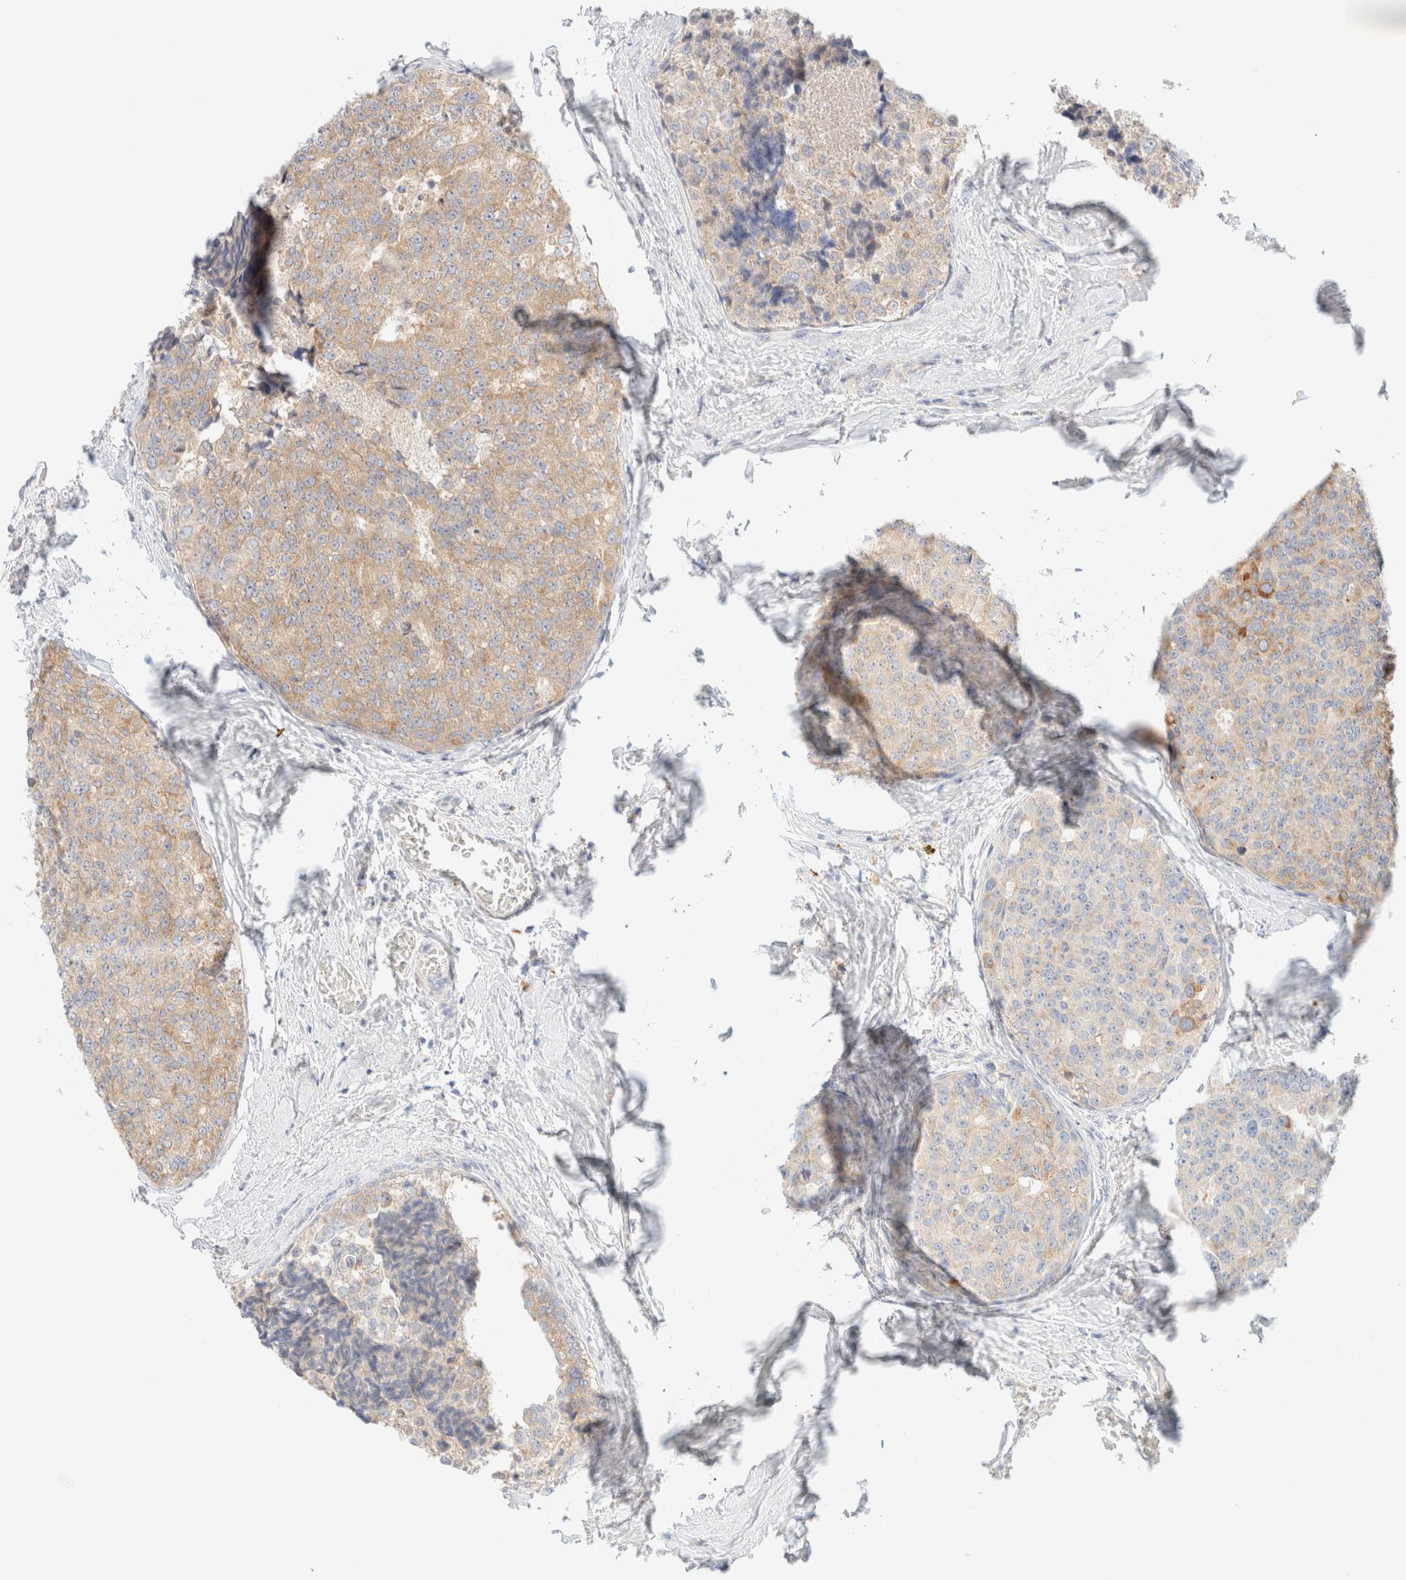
{"staining": {"intensity": "moderate", "quantity": ">75%", "location": "cytoplasmic/membranous"}, "tissue": "breast cancer", "cell_type": "Tumor cells", "image_type": "cancer", "snomed": [{"axis": "morphology", "description": "Normal tissue, NOS"}, {"axis": "morphology", "description": "Duct carcinoma"}, {"axis": "topography", "description": "Breast"}], "caption": "High-magnification brightfield microscopy of breast cancer (intraductal carcinoma) stained with DAB (3,3'-diaminobenzidine) (brown) and counterstained with hematoxylin (blue). tumor cells exhibit moderate cytoplasmic/membranous positivity is present in about>75% of cells.", "gene": "SARM1", "patient": {"sex": "female", "age": 43}}